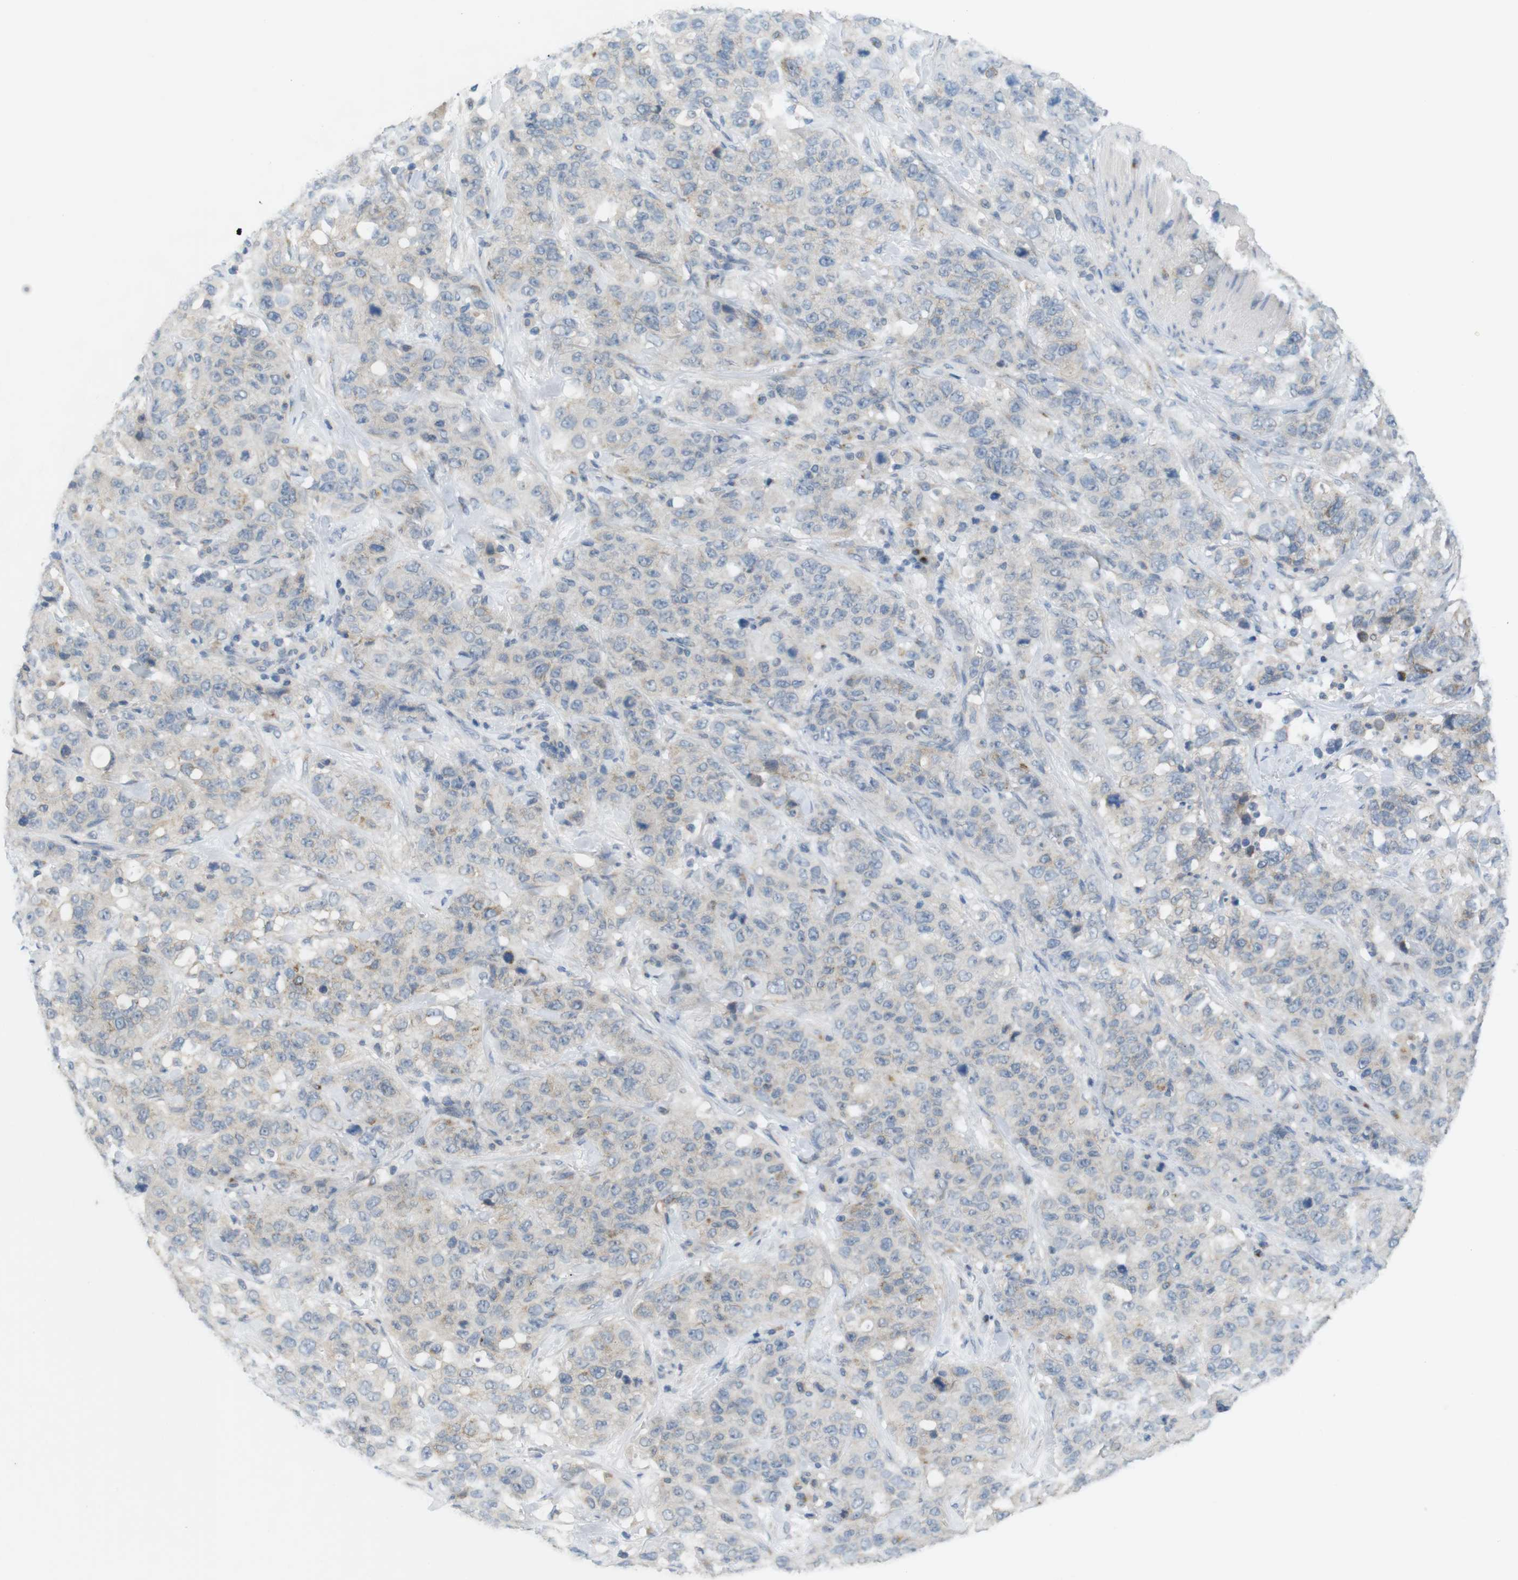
{"staining": {"intensity": "weak", "quantity": "<25%", "location": "cytoplasmic/membranous"}, "tissue": "stomach cancer", "cell_type": "Tumor cells", "image_type": "cancer", "snomed": [{"axis": "morphology", "description": "Adenocarcinoma, NOS"}, {"axis": "topography", "description": "Stomach"}], "caption": "Image shows no protein staining in tumor cells of stomach cancer tissue. (DAB (3,3'-diaminobenzidine) IHC visualized using brightfield microscopy, high magnification).", "gene": "YIPF3", "patient": {"sex": "male", "age": 48}}